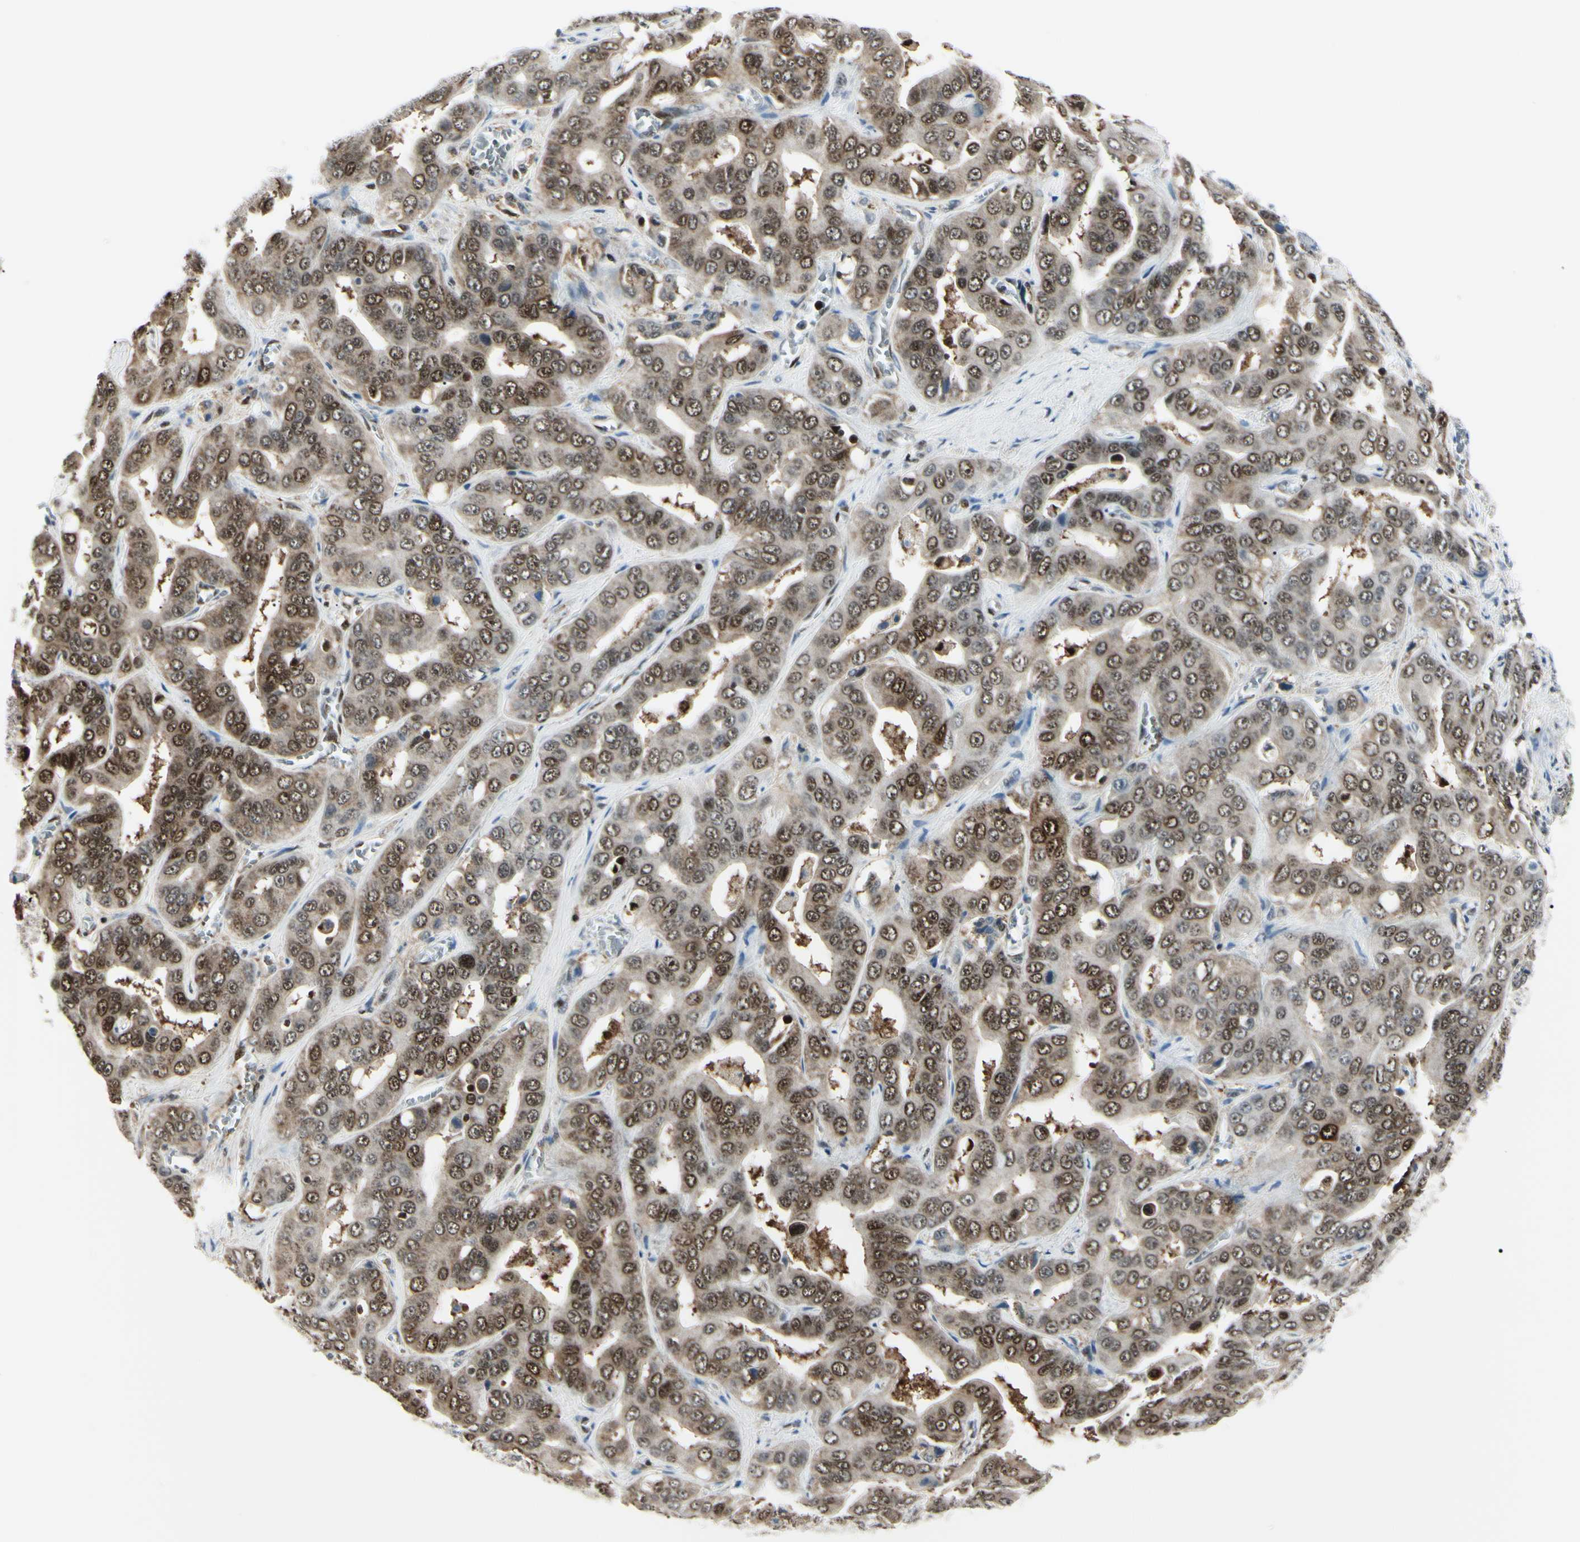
{"staining": {"intensity": "moderate", "quantity": ">75%", "location": "cytoplasmic/membranous,nuclear"}, "tissue": "liver cancer", "cell_type": "Tumor cells", "image_type": "cancer", "snomed": [{"axis": "morphology", "description": "Cholangiocarcinoma"}, {"axis": "topography", "description": "Liver"}], "caption": "DAB immunohistochemical staining of human liver cancer demonstrates moderate cytoplasmic/membranous and nuclear protein expression in approximately >75% of tumor cells.", "gene": "PGK1", "patient": {"sex": "female", "age": 52}}